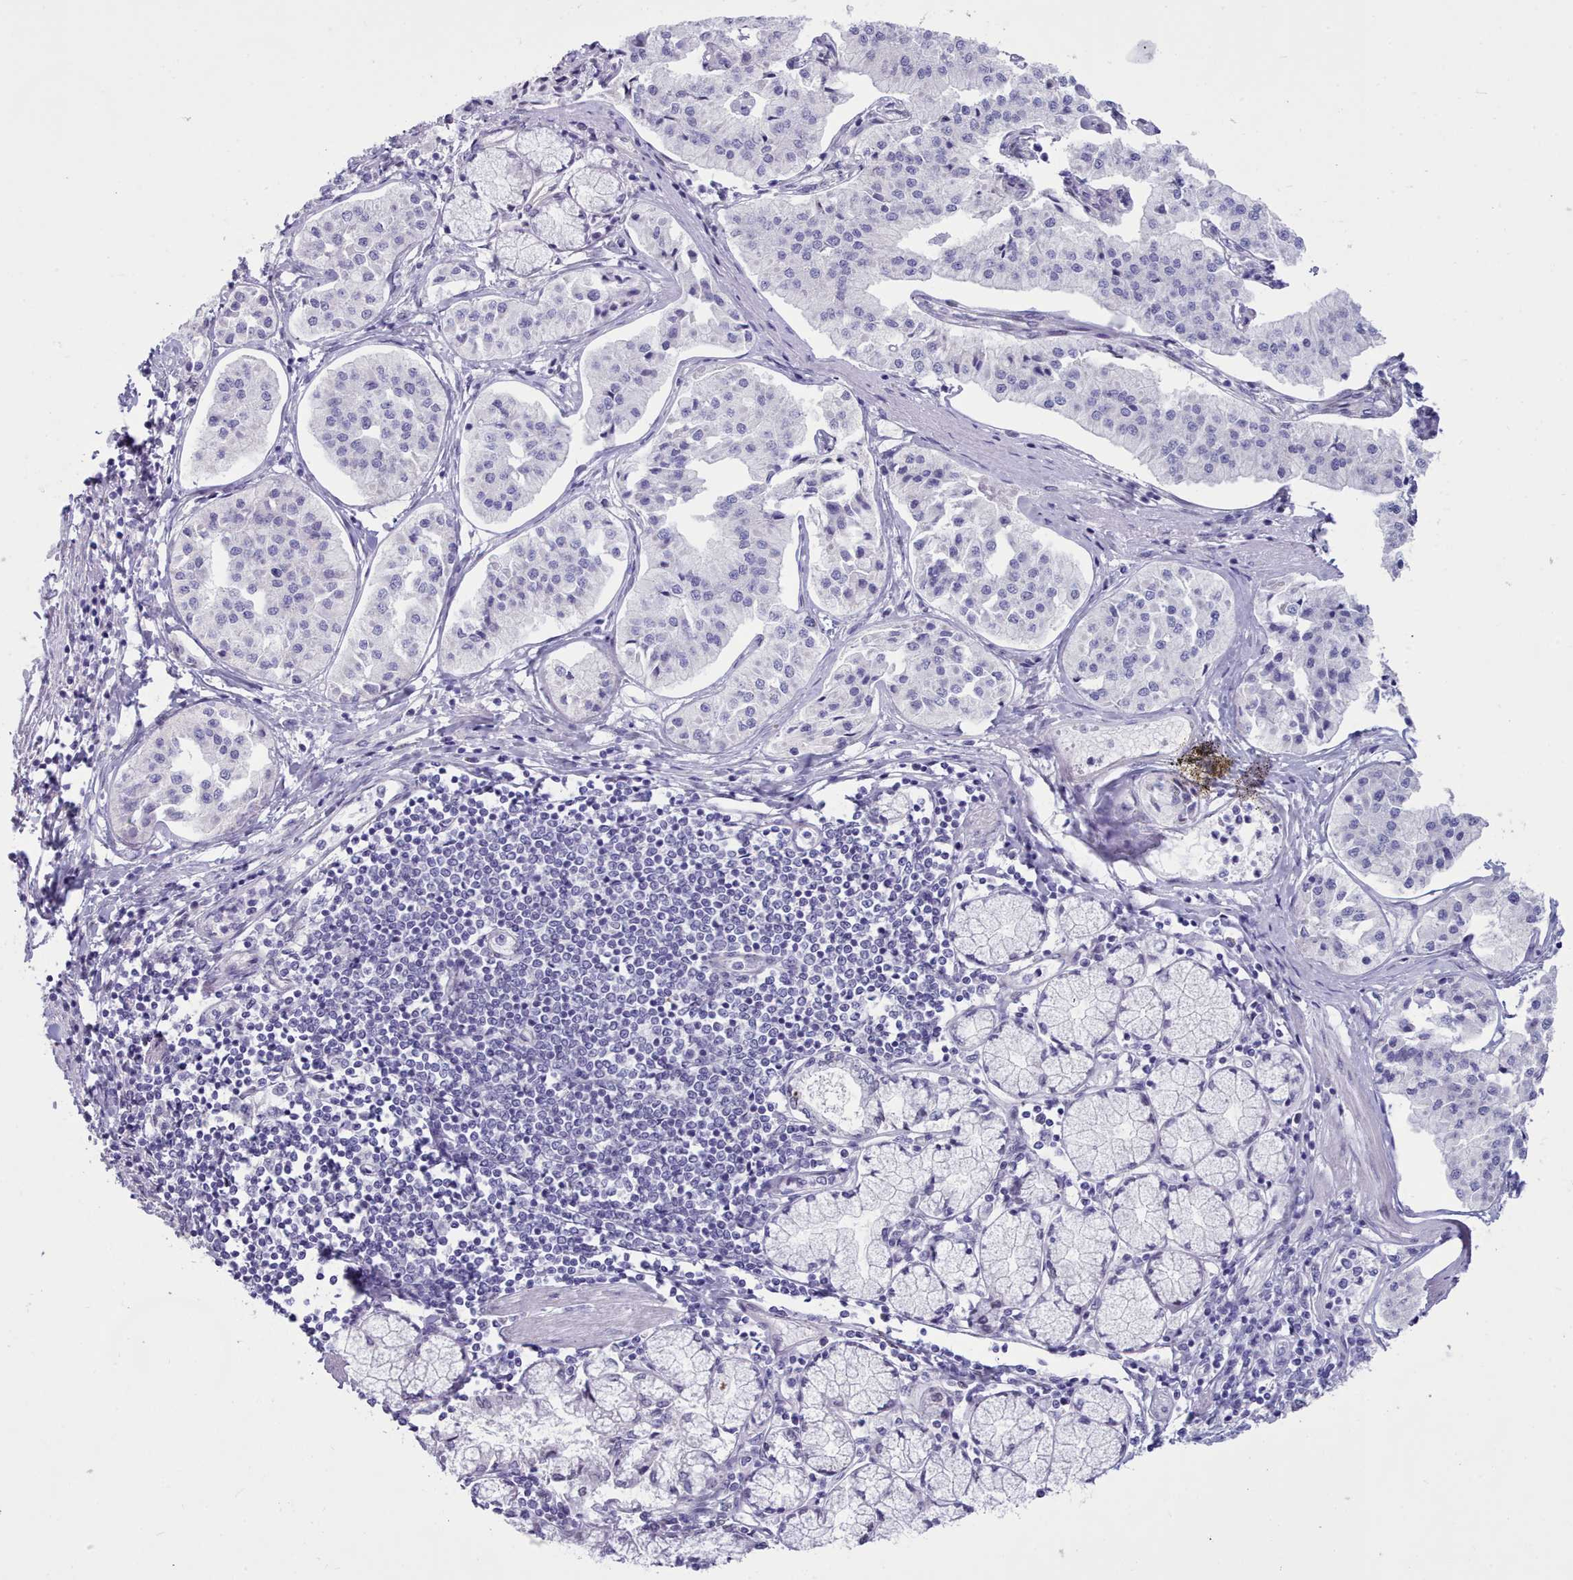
{"staining": {"intensity": "negative", "quantity": "none", "location": "none"}, "tissue": "pancreatic cancer", "cell_type": "Tumor cells", "image_type": "cancer", "snomed": [{"axis": "morphology", "description": "Adenocarcinoma, NOS"}, {"axis": "topography", "description": "Pancreas"}], "caption": "Immunohistochemistry histopathology image of pancreatic adenocarcinoma stained for a protein (brown), which reveals no positivity in tumor cells.", "gene": "TMEM253", "patient": {"sex": "female", "age": 50}}